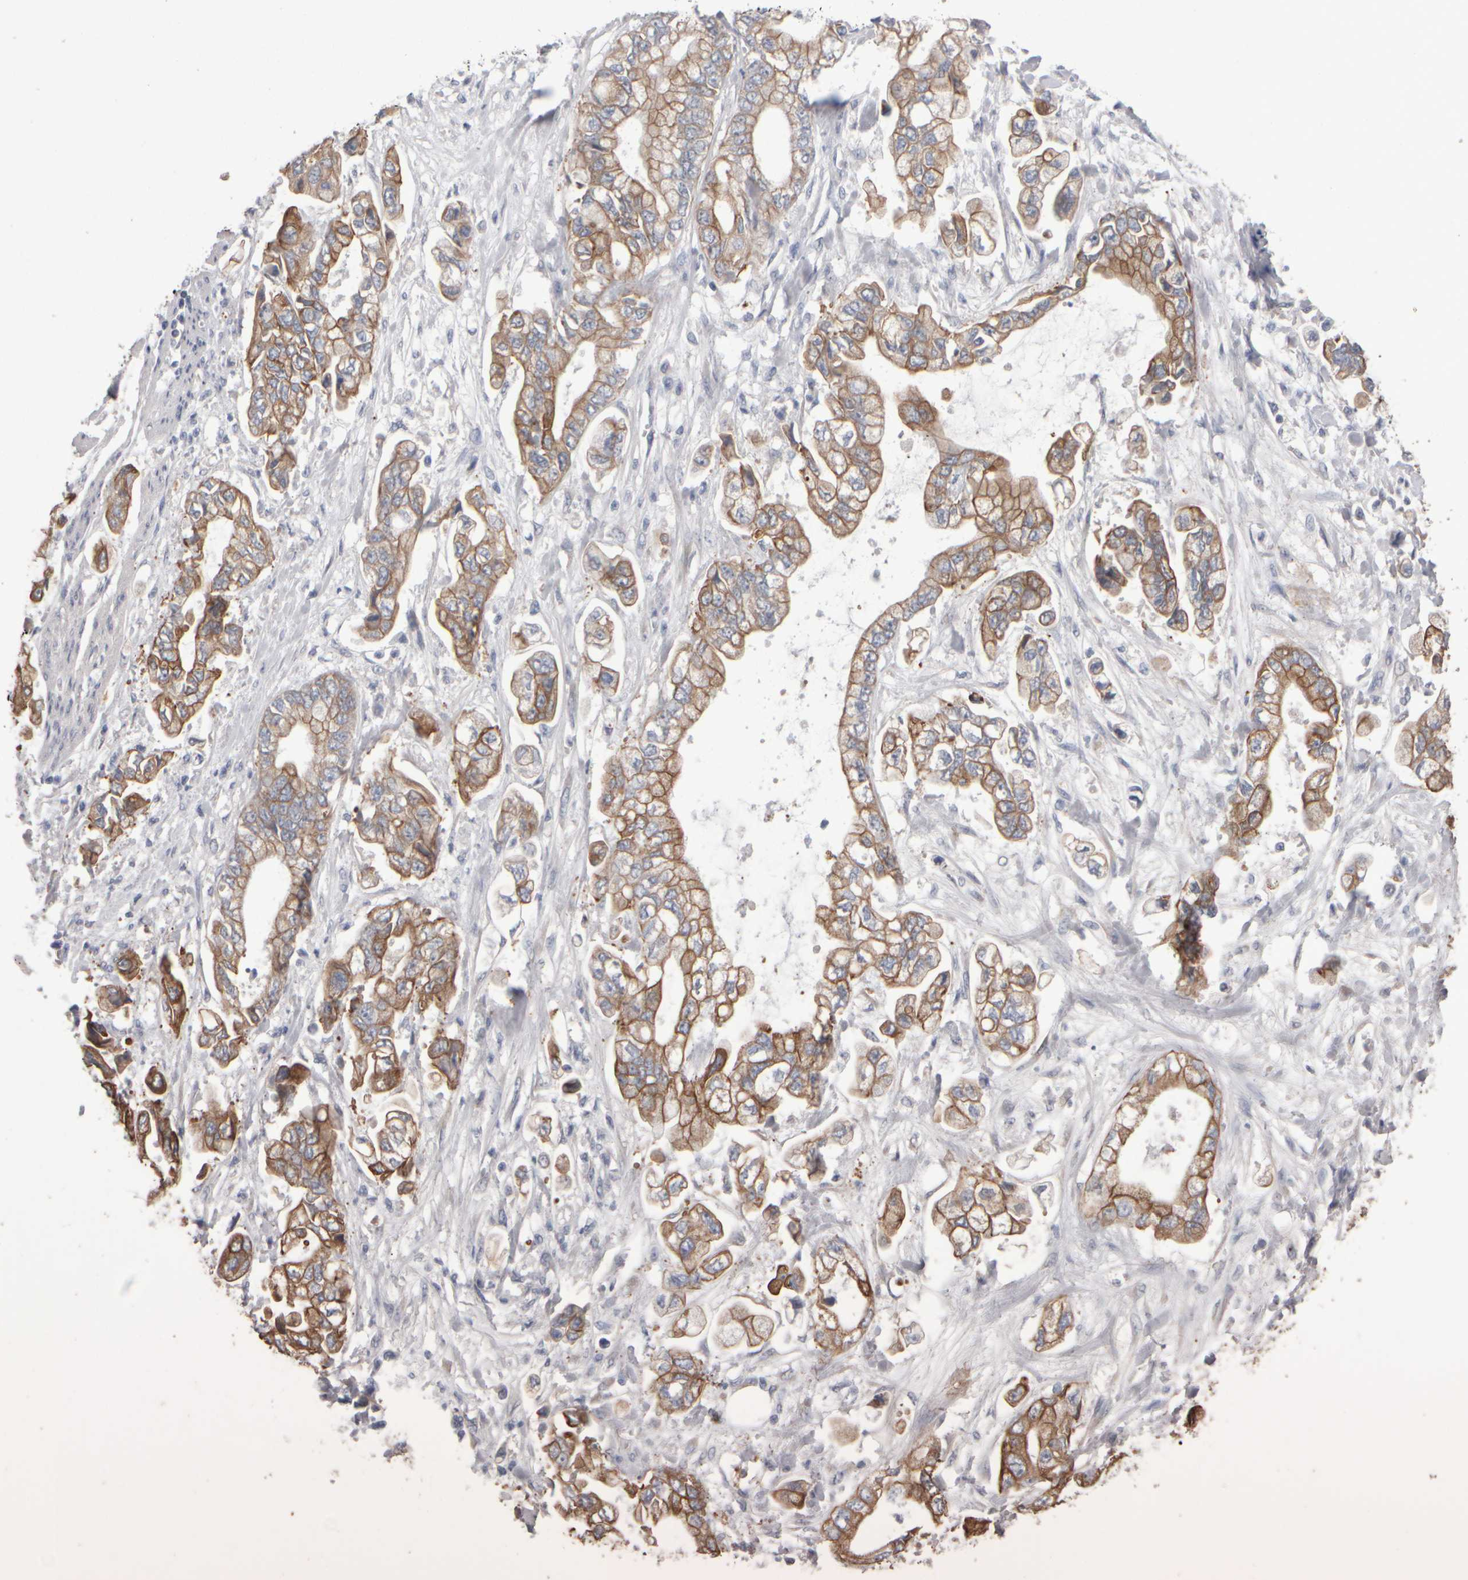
{"staining": {"intensity": "moderate", "quantity": ">75%", "location": "cytoplasmic/membranous"}, "tissue": "stomach cancer", "cell_type": "Tumor cells", "image_type": "cancer", "snomed": [{"axis": "morphology", "description": "Normal tissue, NOS"}, {"axis": "morphology", "description": "Adenocarcinoma, NOS"}, {"axis": "topography", "description": "Stomach"}], "caption": "Immunohistochemistry (IHC) image of neoplastic tissue: human stomach cancer stained using immunohistochemistry reveals medium levels of moderate protein expression localized specifically in the cytoplasmic/membranous of tumor cells, appearing as a cytoplasmic/membranous brown color.", "gene": "EPHX2", "patient": {"sex": "male", "age": 62}}